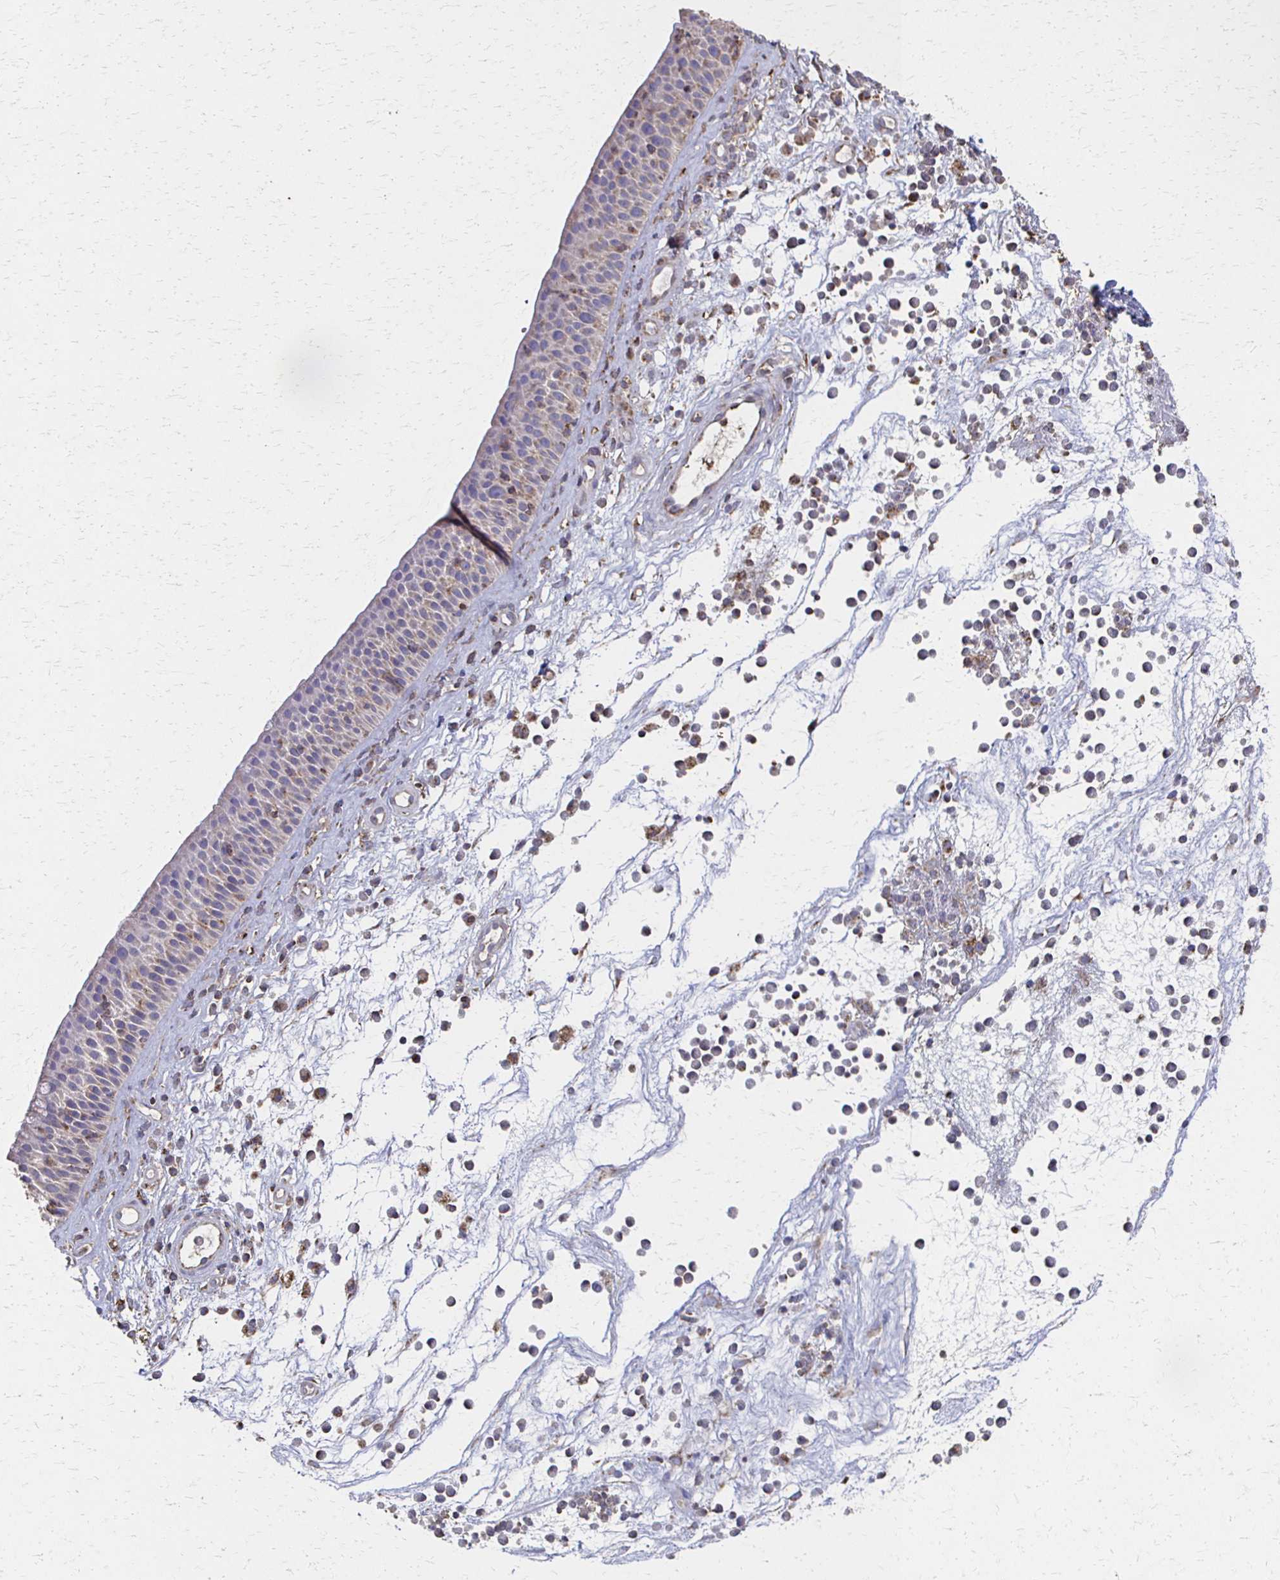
{"staining": {"intensity": "weak", "quantity": "25%-75%", "location": "cytoplasmic/membranous"}, "tissue": "nasopharynx", "cell_type": "Respiratory epithelial cells", "image_type": "normal", "snomed": [{"axis": "morphology", "description": "Normal tissue, NOS"}, {"axis": "topography", "description": "Nasopharynx"}], "caption": "The photomicrograph displays a brown stain indicating the presence of a protein in the cytoplasmic/membranous of respiratory epithelial cells in nasopharynx.", "gene": "CX3CR1", "patient": {"sex": "male", "age": 56}}